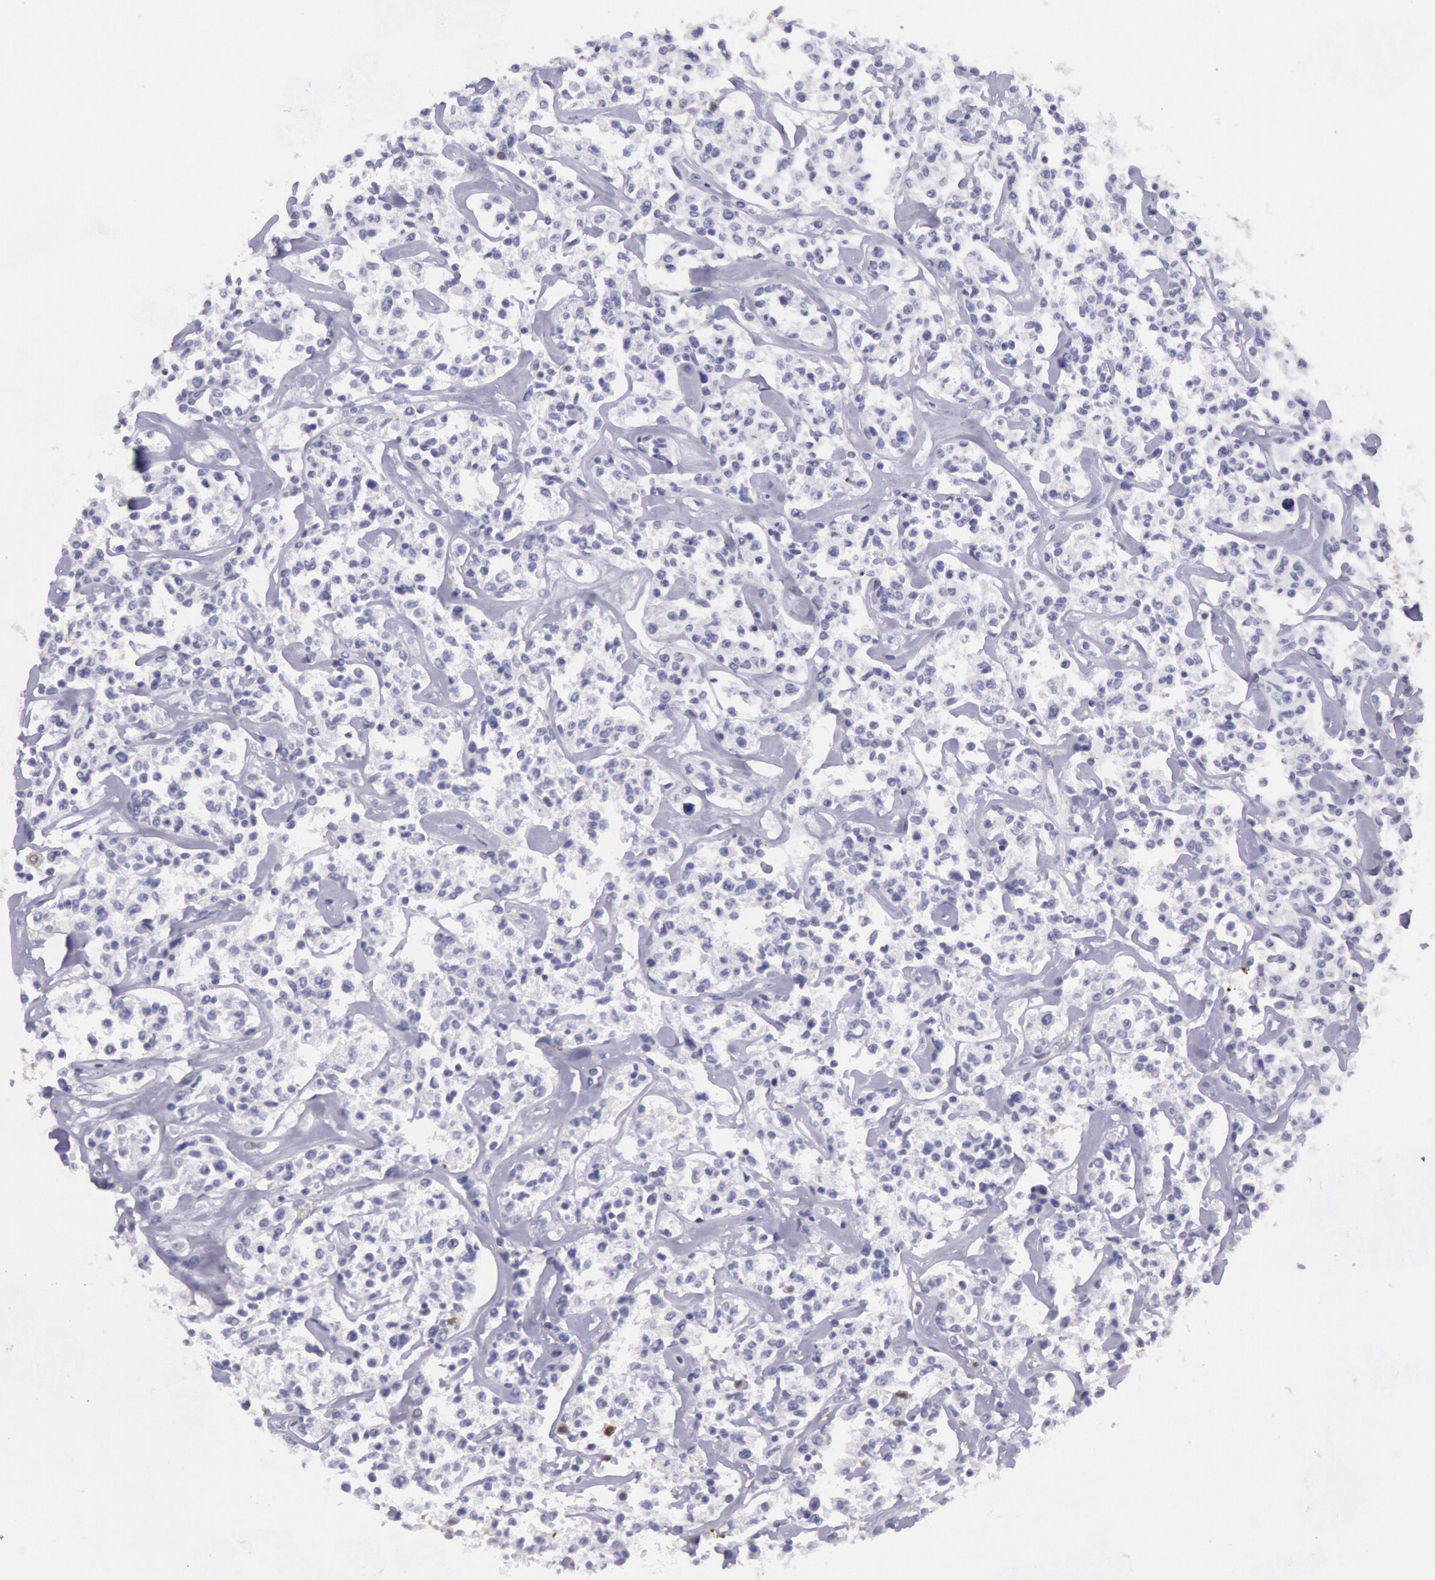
{"staining": {"intensity": "negative", "quantity": "none", "location": "none"}, "tissue": "lymphoma", "cell_type": "Tumor cells", "image_type": "cancer", "snomed": [{"axis": "morphology", "description": "Malignant lymphoma, non-Hodgkin's type, Low grade"}, {"axis": "topography", "description": "Small intestine"}], "caption": "Immunohistochemistry of human lymphoma exhibits no expression in tumor cells.", "gene": "CKB", "patient": {"sex": "female", "age": 59}}